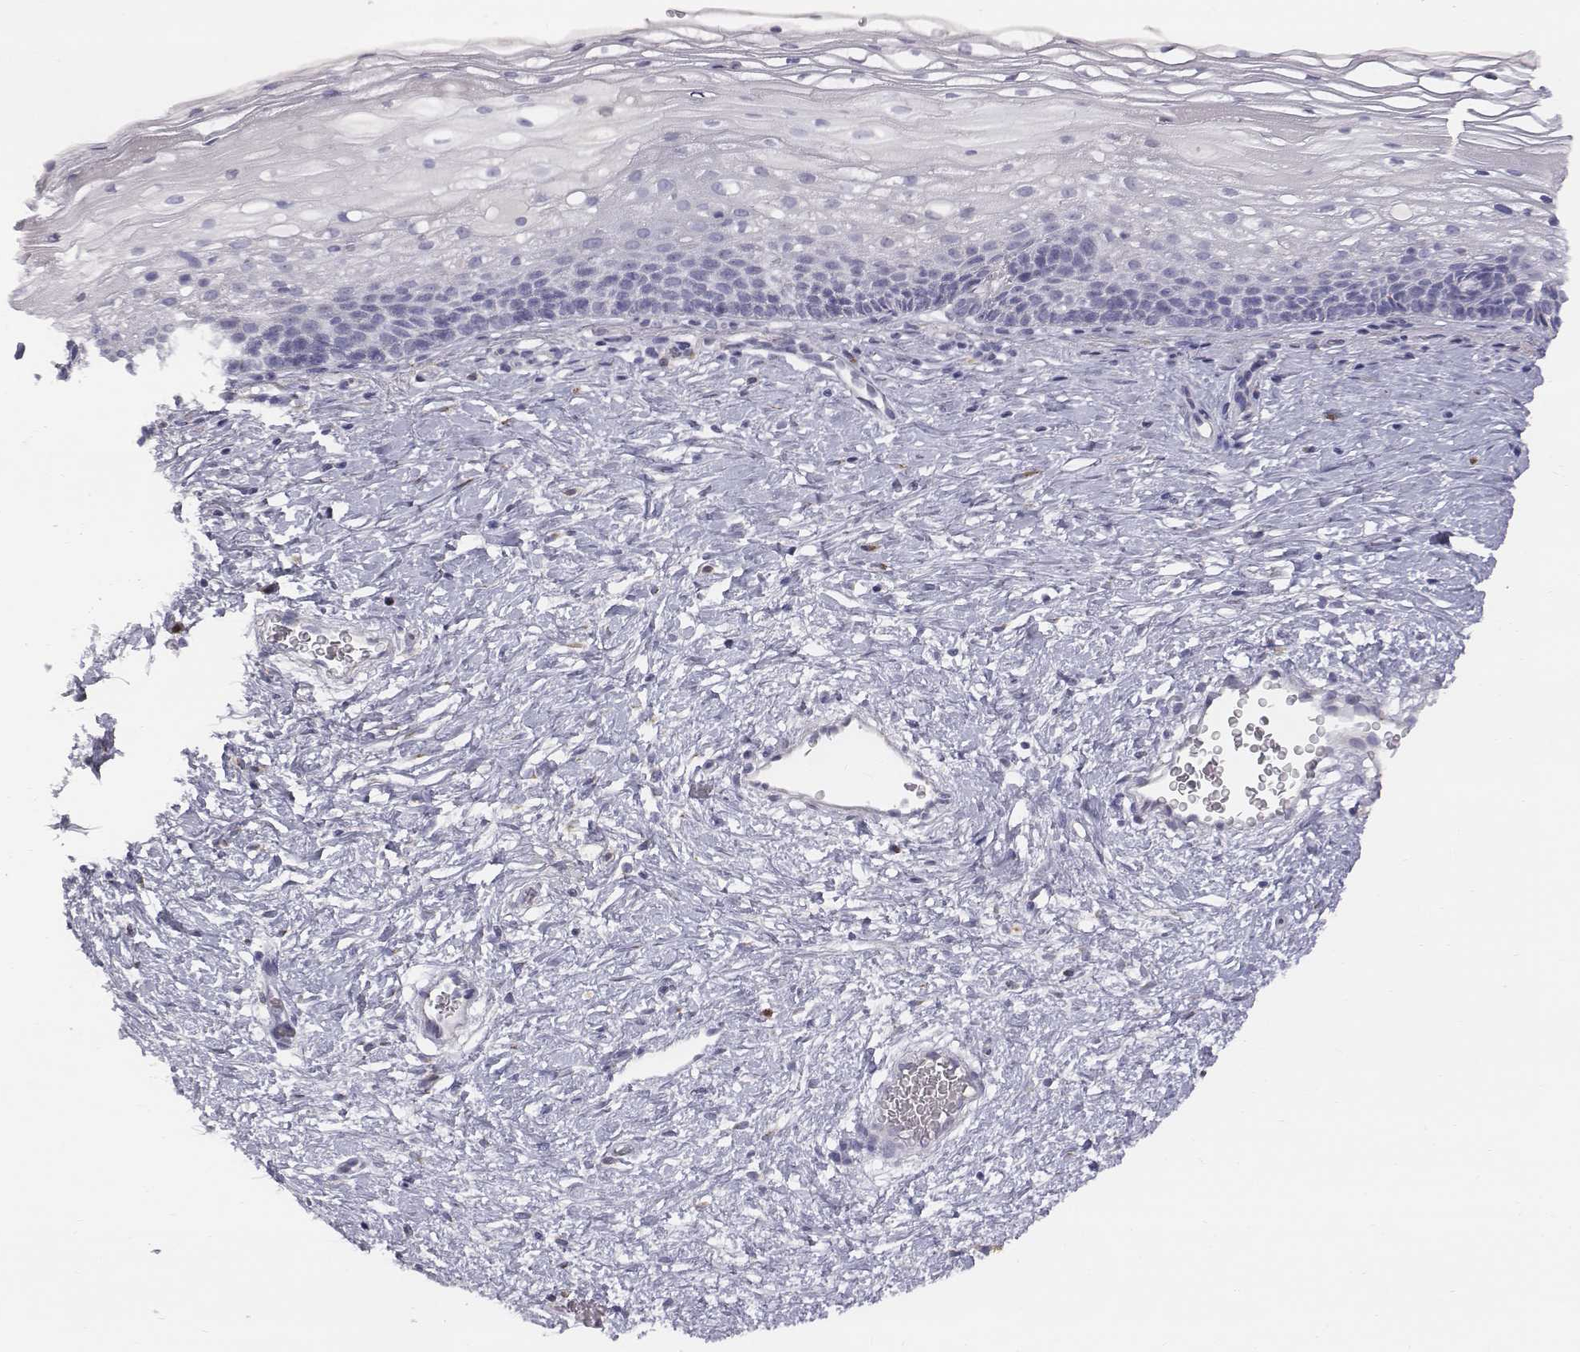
{"staining": {"intensity": "negative", "quantity": "none", "location": "none"}, "tissue": "cervix", "cell_type": "Glandular cells", "image_type": "normal", "snomed": [{"axis": "morphology", "description": "Normal tissue, NOS"}, {"axis": "topography", "description": "Cervix"}], "caption": "DAB immunohistochemical staining of normal cervix displays no significant positivity in glandular cells.", "gene": "C6orf58", "patient": {"sex": "female", "age": 34}}